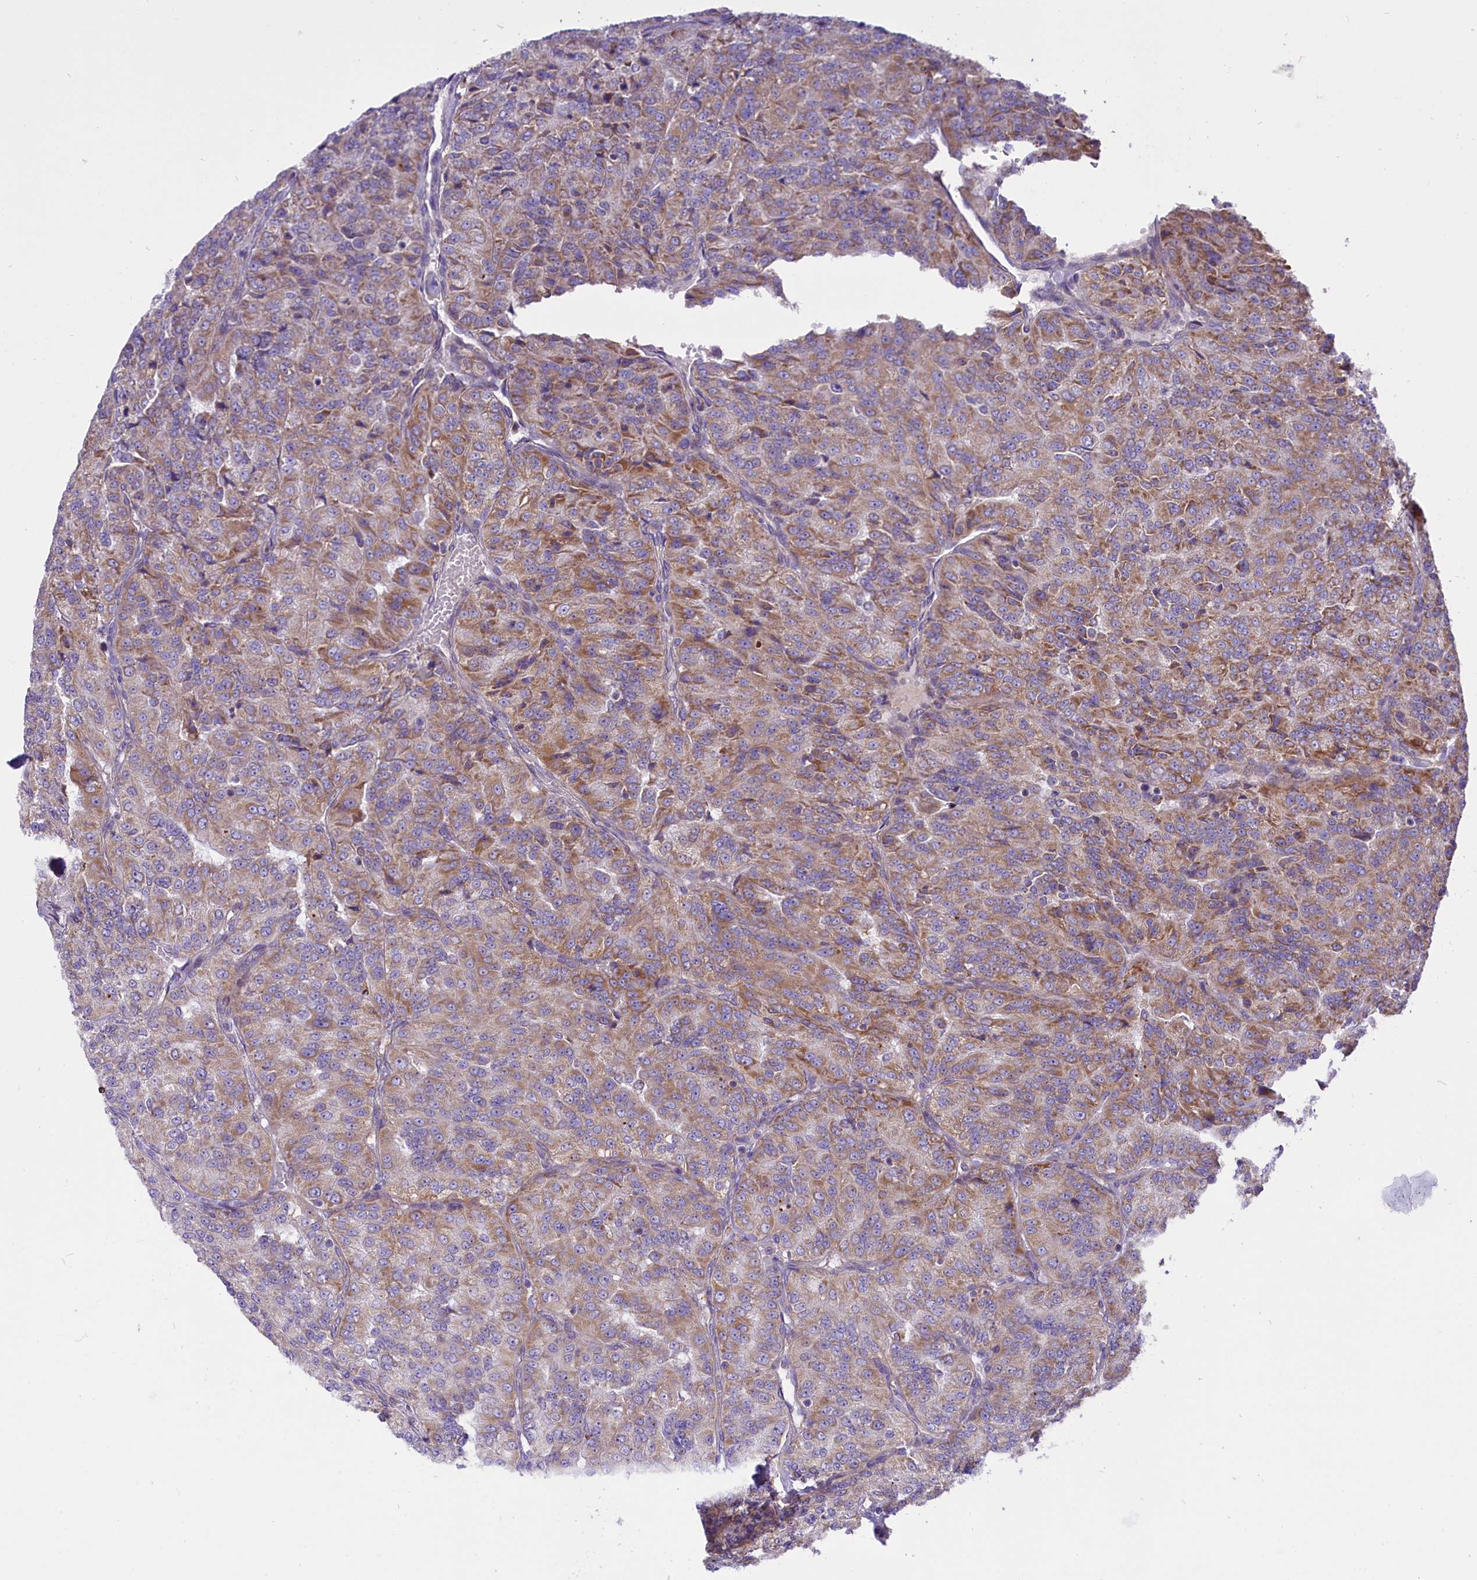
{"staining": {"intensity": "weak", "quantity": ">75%", "location": "cytoplasmic/membranous"}, "tissue": "renal cancer", "cell_type": "Tumor cells", "image_type": "cancer", "snomed": [{"axis": "morphology", "description": "Adenocarcinoma, NOS"}, {"axis": "topography", "description": "Kidney"}], "caption": "Renal cancer stained with DAB immunohistochemistry reveals low levels of weak cytoplasmic/membranous positivity in approximately >75% of tumor cells.", "gene": "PTPRU", "patient": {"sex": "female", "age": 63}}